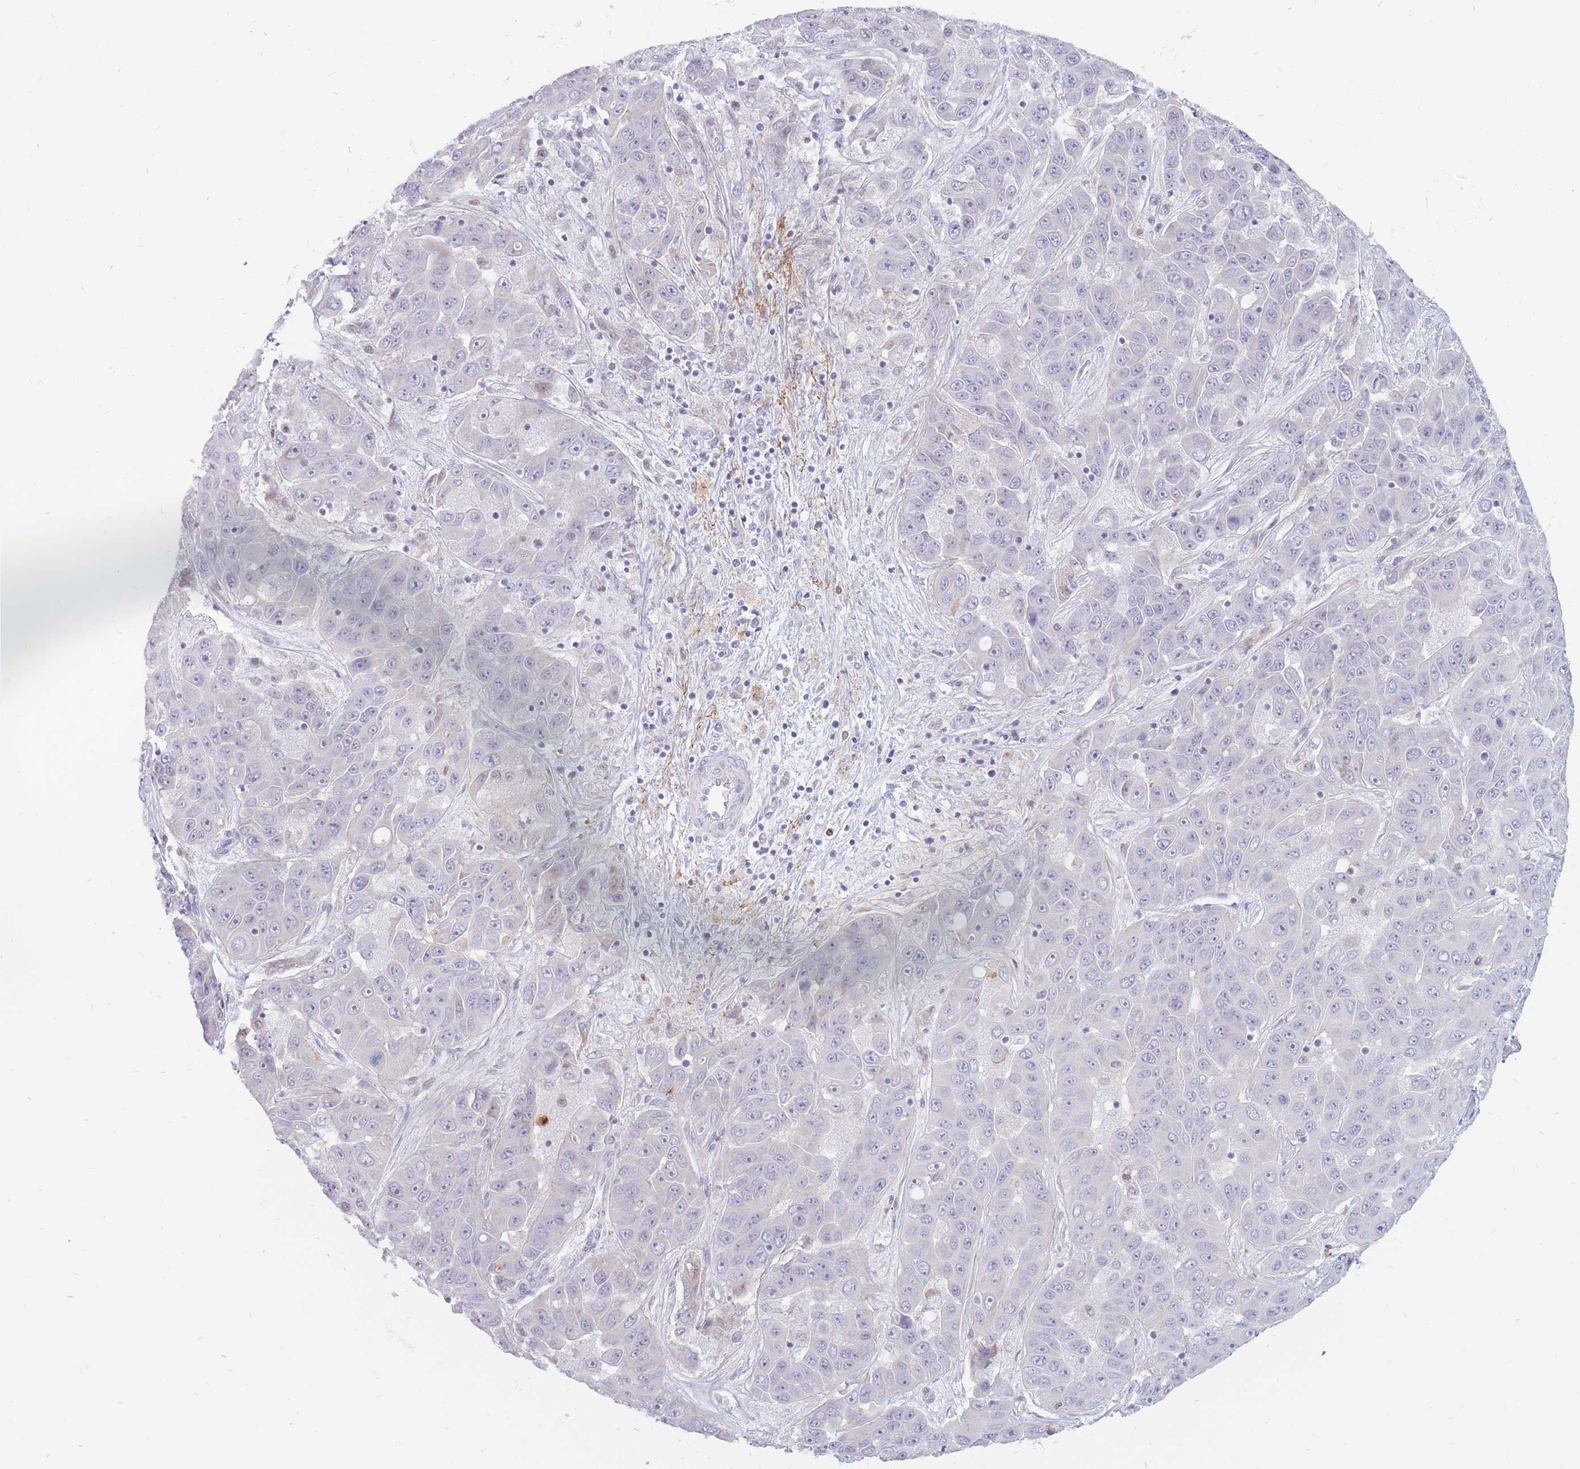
{"staining": {"intensity": "negative", "quantity": "none", "location": "none"}, "tissue": "liver cancer", "cell_type": "Tumor cells", "image_type": "cancer", "snomed": [{"axis": "morphology", "description": "Cholangiocarcinoma"}, {"axis": "topography", "description": "Liver"}], "caption": "Tumor cells are negative for brown protein staining in cholangiocarcinoma (liver).", "gene": "PTGDR", "patient": {"sex": "female", "age": 52}}